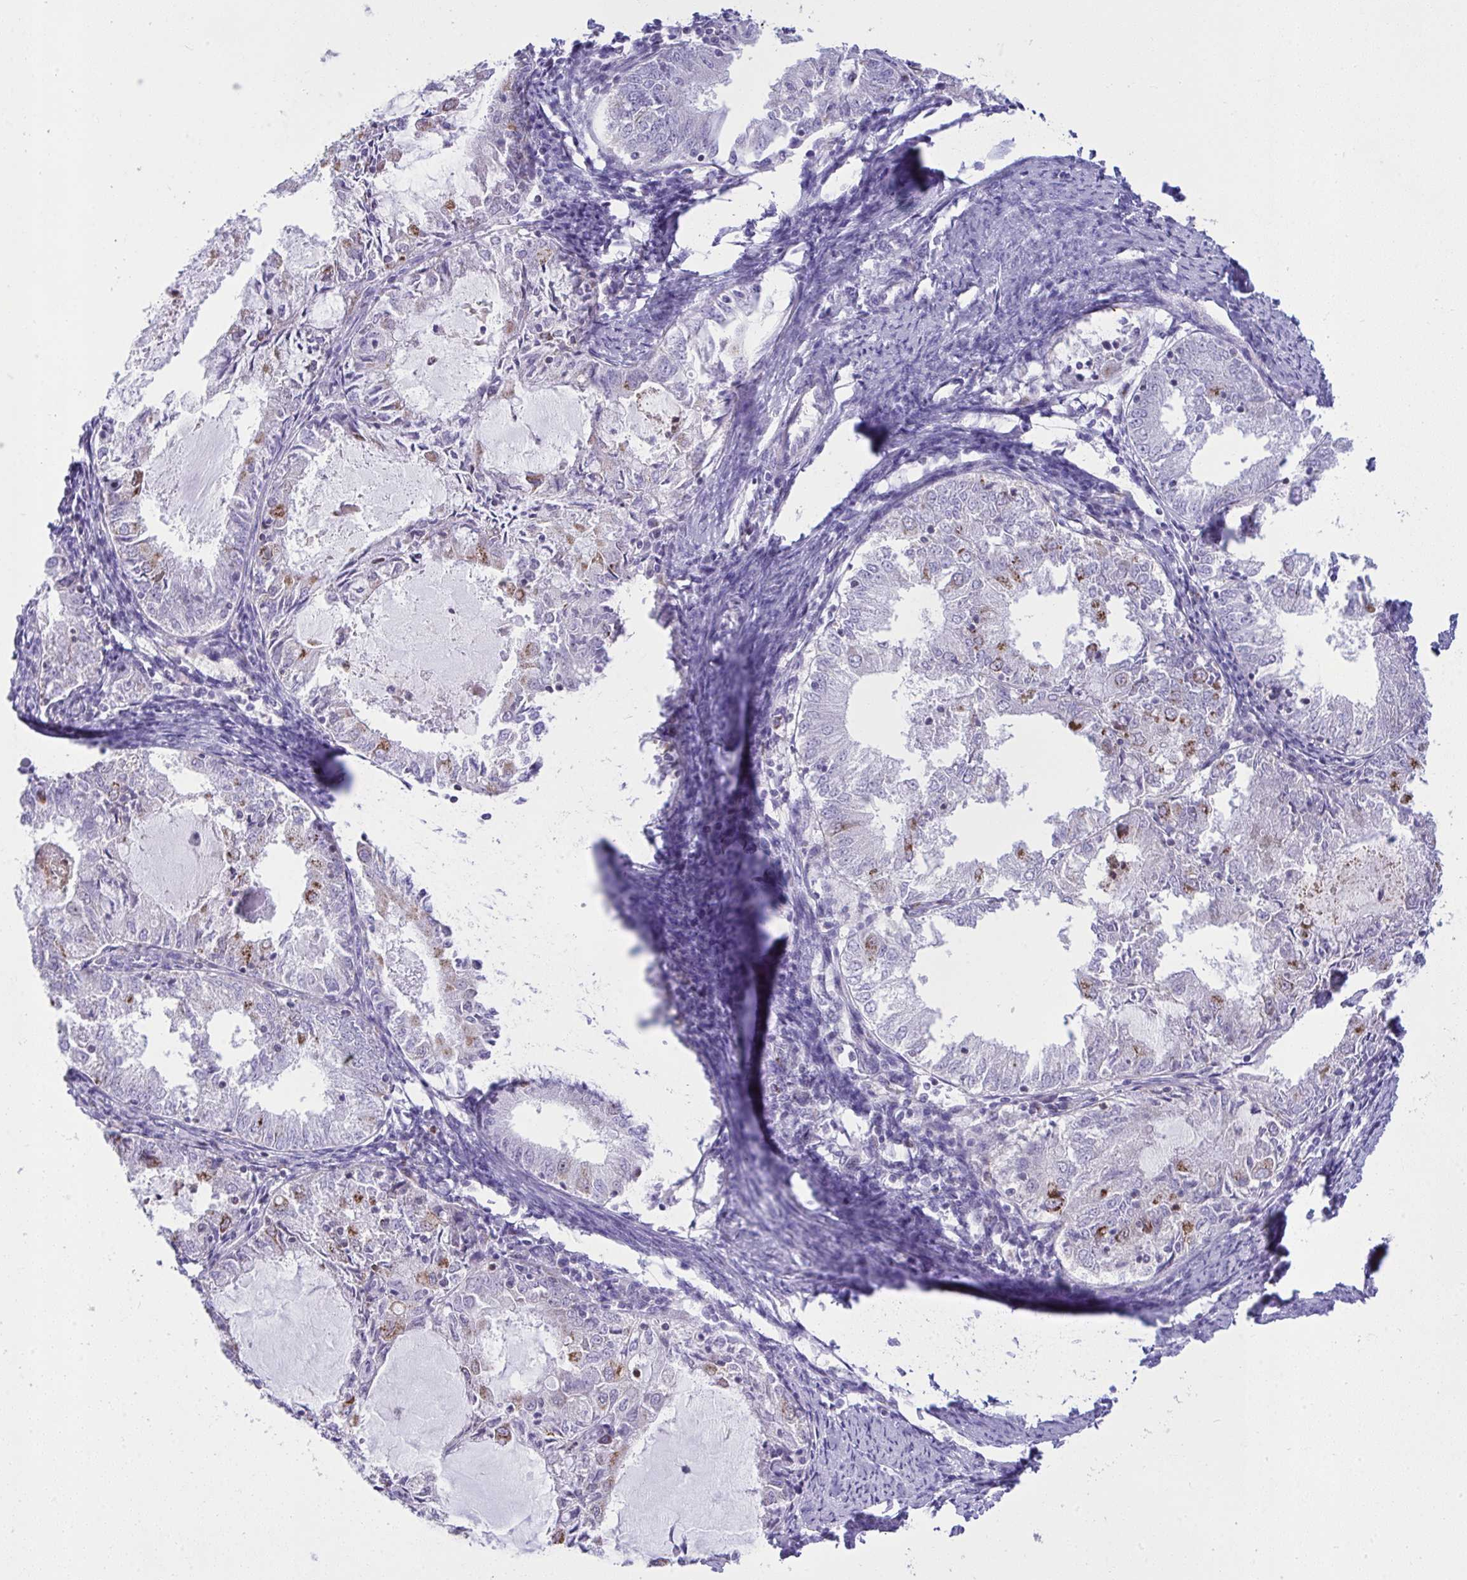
{"staining": {"intensity": "moderate", "quantity": "<25%", "location": "cytoplasmic/membranous"}, "tissue": "endometrial cancer", "cell_type": "Tumor cells", "image_type": "cancer", "snomed": [{"axis": "morphology", "description": "Adenocarcinoma, NOS"}, {"axis": "topography", "description": "Endometrium"}], "caption": "A histopathology image showing moderate cytoplasmic/membranous staining in about <25% of tumor cells in endometrial adenocarcinoma, as visualized by brown immunohistochemical staining.", "gene": "PLA2G12B", "patient": {"sex": "female", "age": 57}}